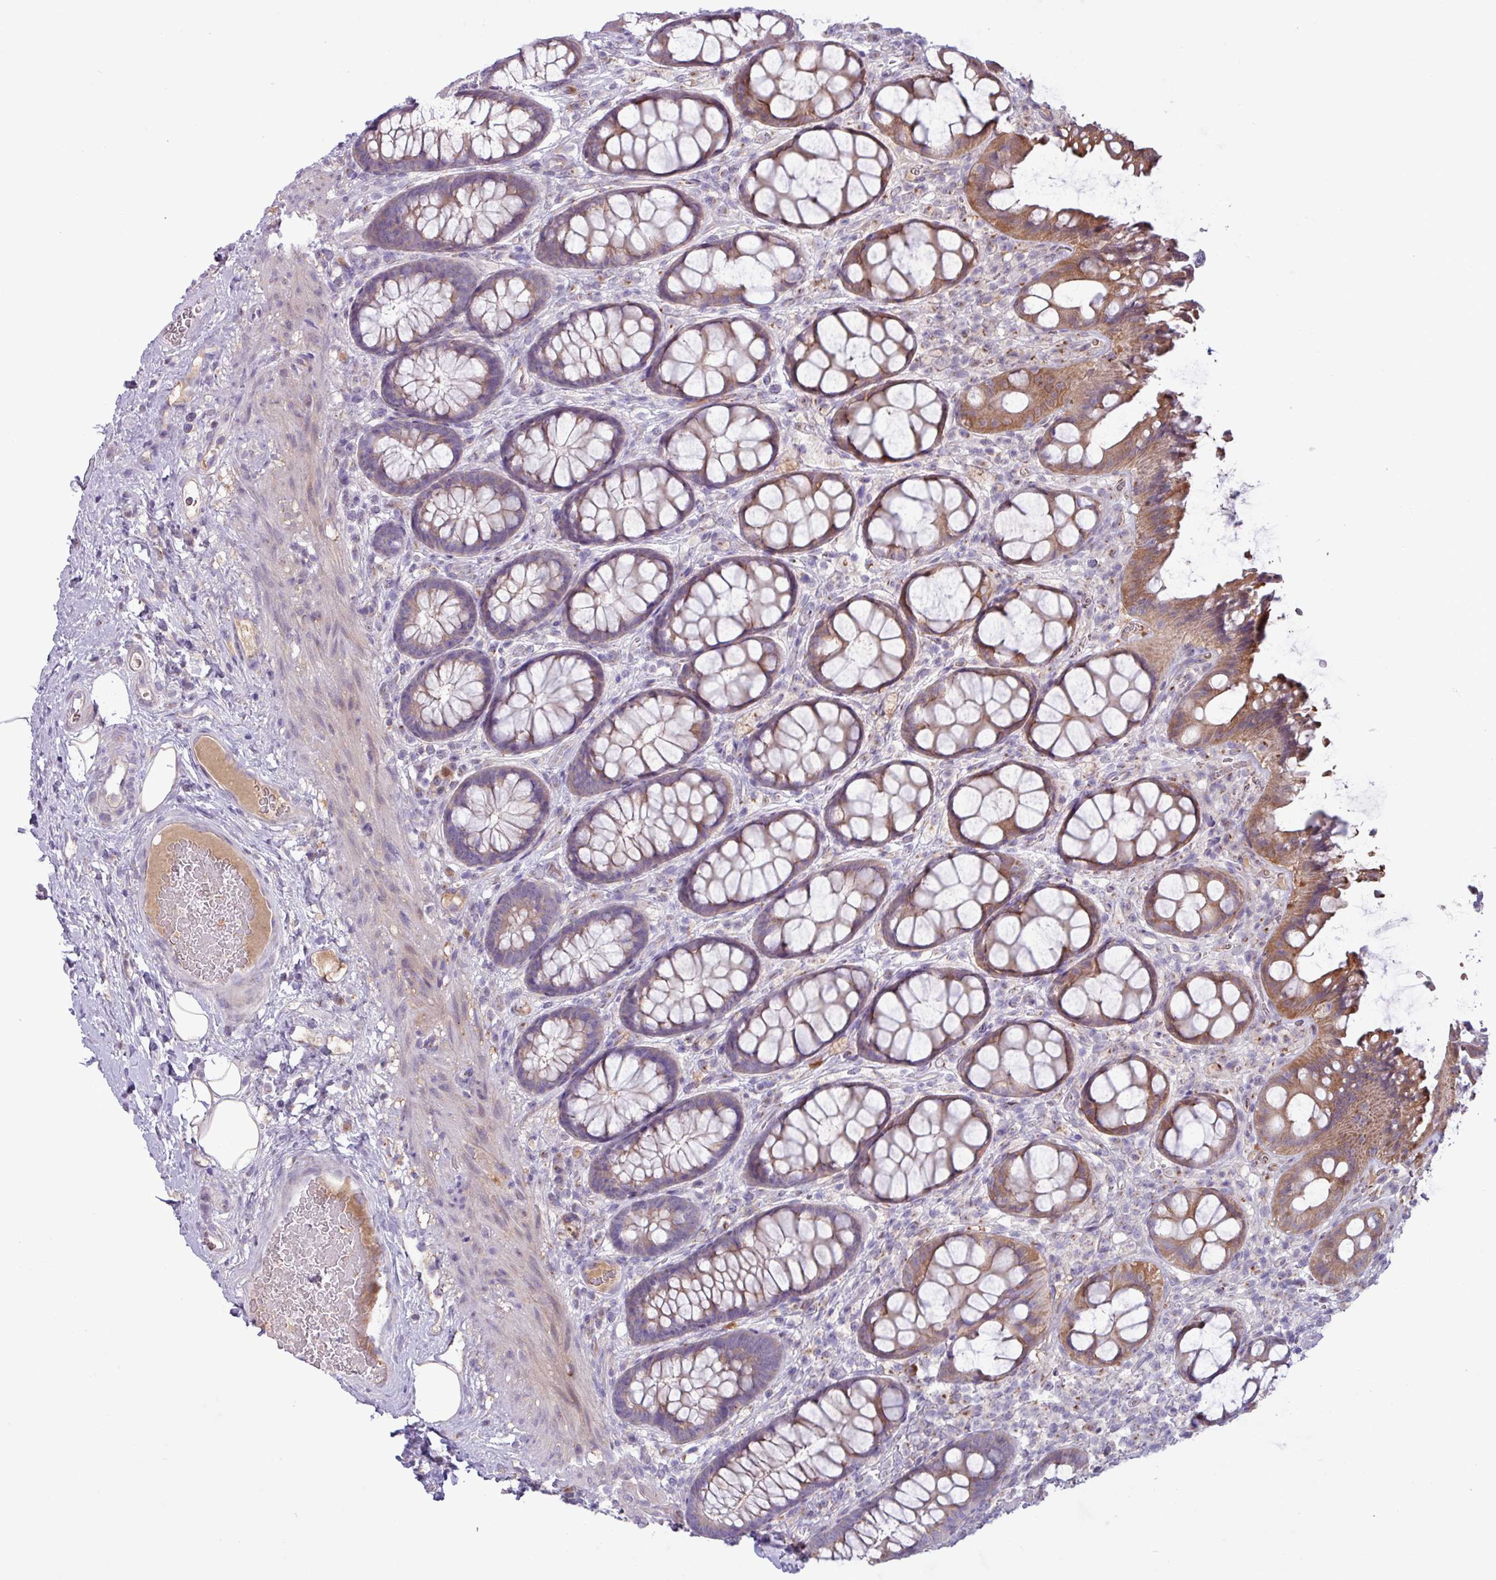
{"staining": {"intensity": "moderate", "quantity": ">75%", "location": "cytoplasmic/membranous"}, "tissue": "rectum", "cell_type": "Glandular cells", "image_type": "normal", "snomed": [{"axis": "morphology", "description": "Normal tissue, NOS"}, {"axis": "topography", "description": "Rectum"}], "caption": "An image of human rectum stained for a protein displays moderate cytoplasmic/membranous brown staining in glandular cells. (Brightfield microscopy of DAB IHC at high magnification).", "gene": "STIMATE", "patient": {"sex": "female", "age": 67}}